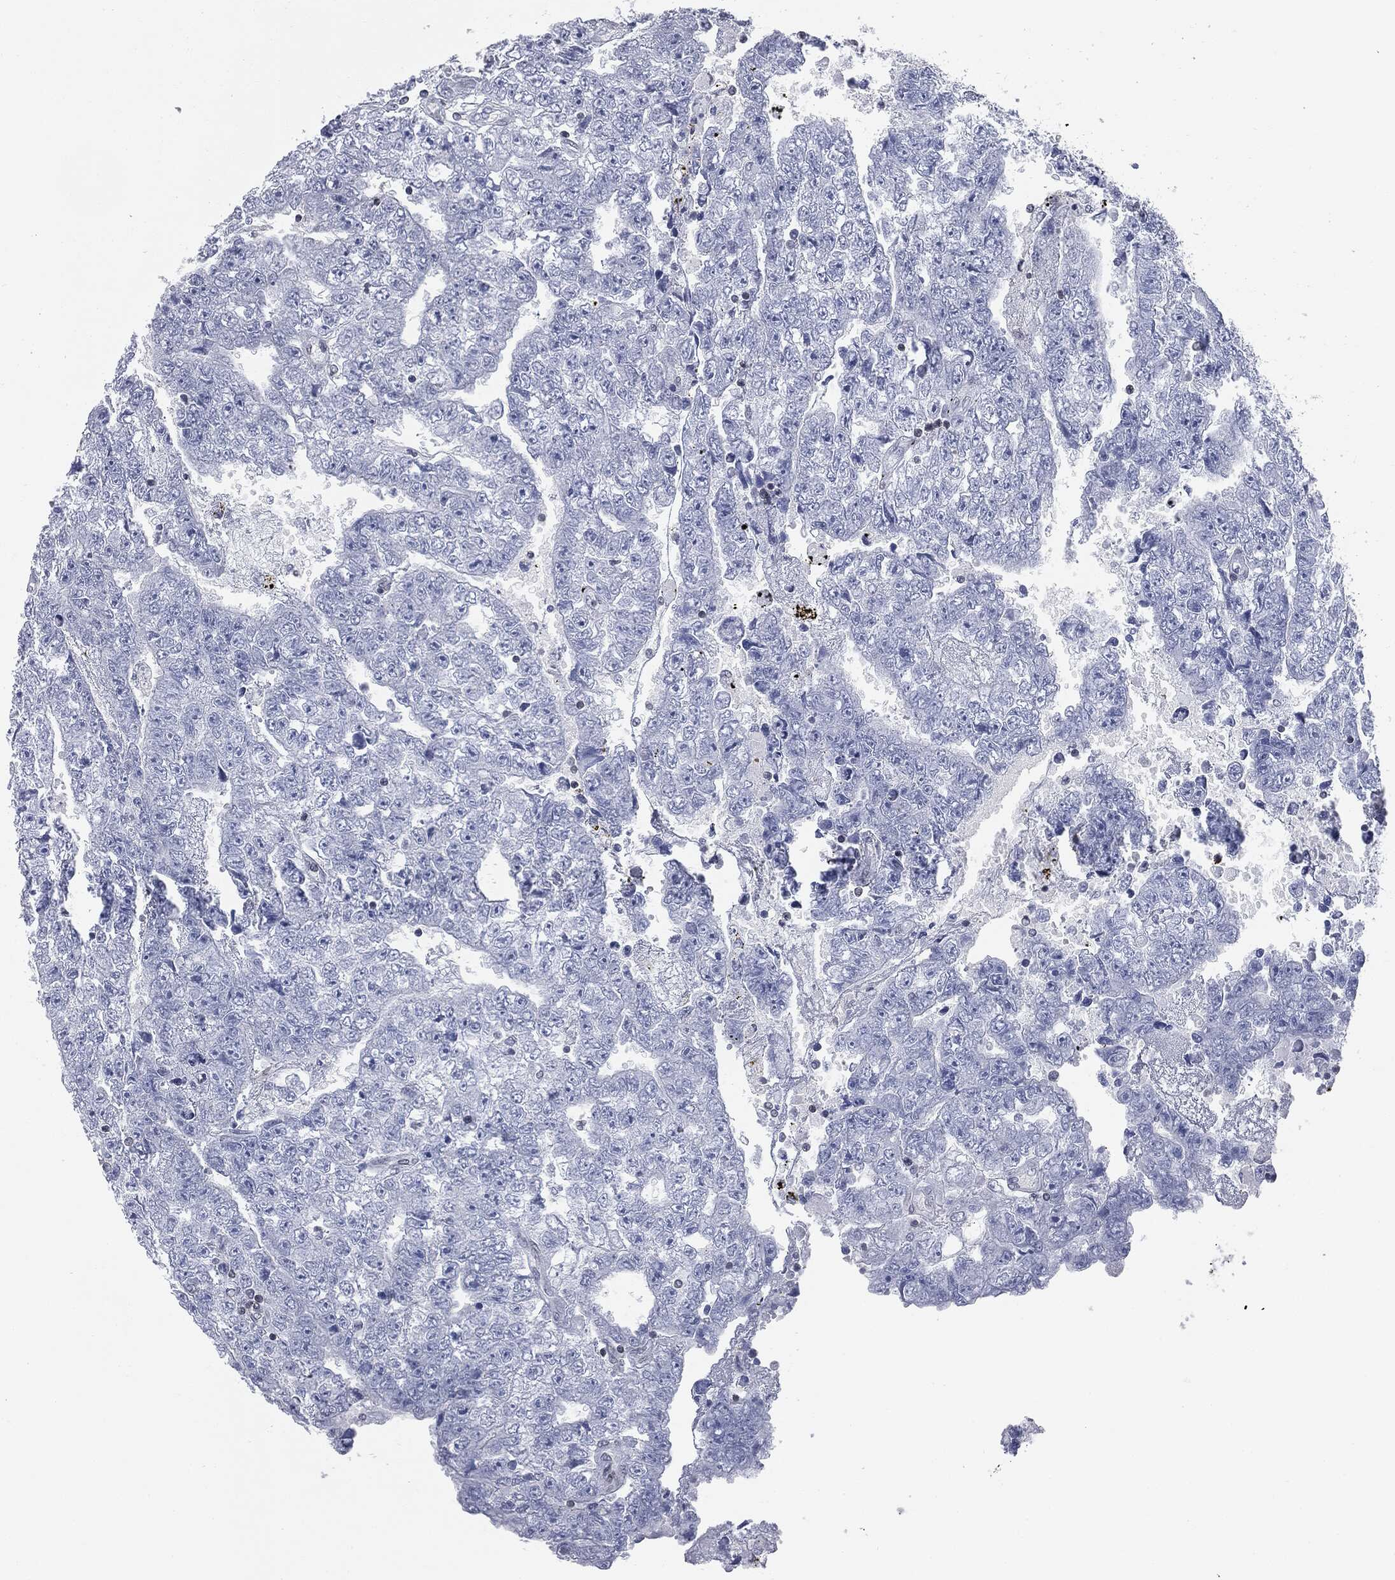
{"staining": {"intensity": "negative", "quantity": "none", "location": "none"}, "tissue": "testis cancer", "cell_type": "Tumor cells", "image_type": "cancer", "snomed": [{"axis": "morphology", "description": "Carcinoma, Embryonal, NOS"}, {"axis": "topography", "description": "Testis"}], "caption": "Immunohistochemistry micrograph of human testis cancer (embryonal carcinoma) stained for a protein (brown), which demonstrates no staining in tumor cells. (DAB immunohistochemistry (IHC) visualized using brightfield microscopy, high magnification).", "gene": "ALDOB", "patient": {"sex": "male", "age": 25}}